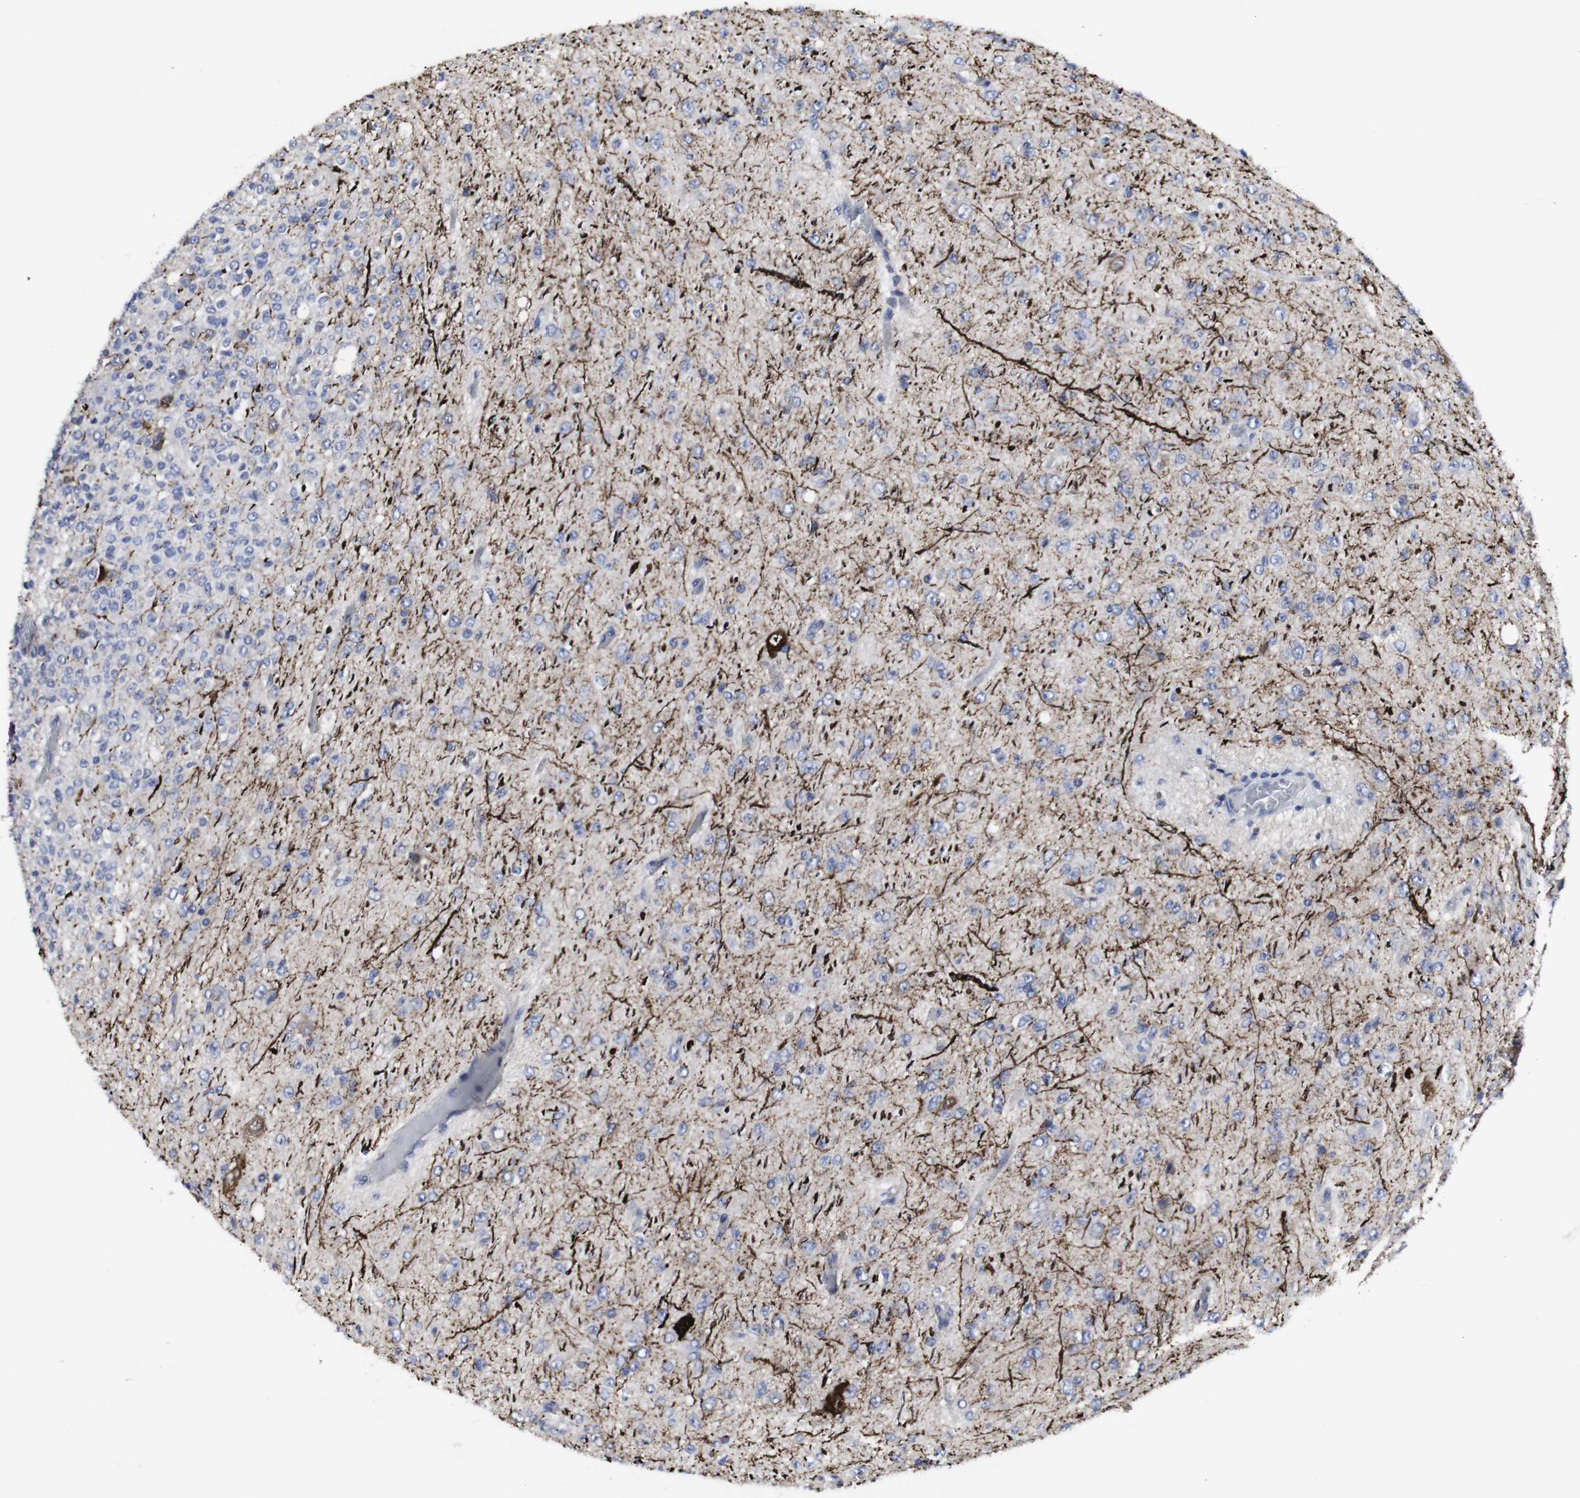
{"staining": {"intensity": "negative", "quantity": "none", "location": "none"}, "tissue": "glioma", "cell_type": "Tumor cells", "image_type": "cancer", "snomed": [{"axis": "morphology", "description": "Glioma, malignant, High grade"}, {"axis": "topography", "description": "pancreas cauda"}], "caption": "Image shows no protein expression in tumor cells of glioma tissue. Nuclei are stained in blue.", "gene": "SNCG", "patient": {"sex": "male", "age": 60}}